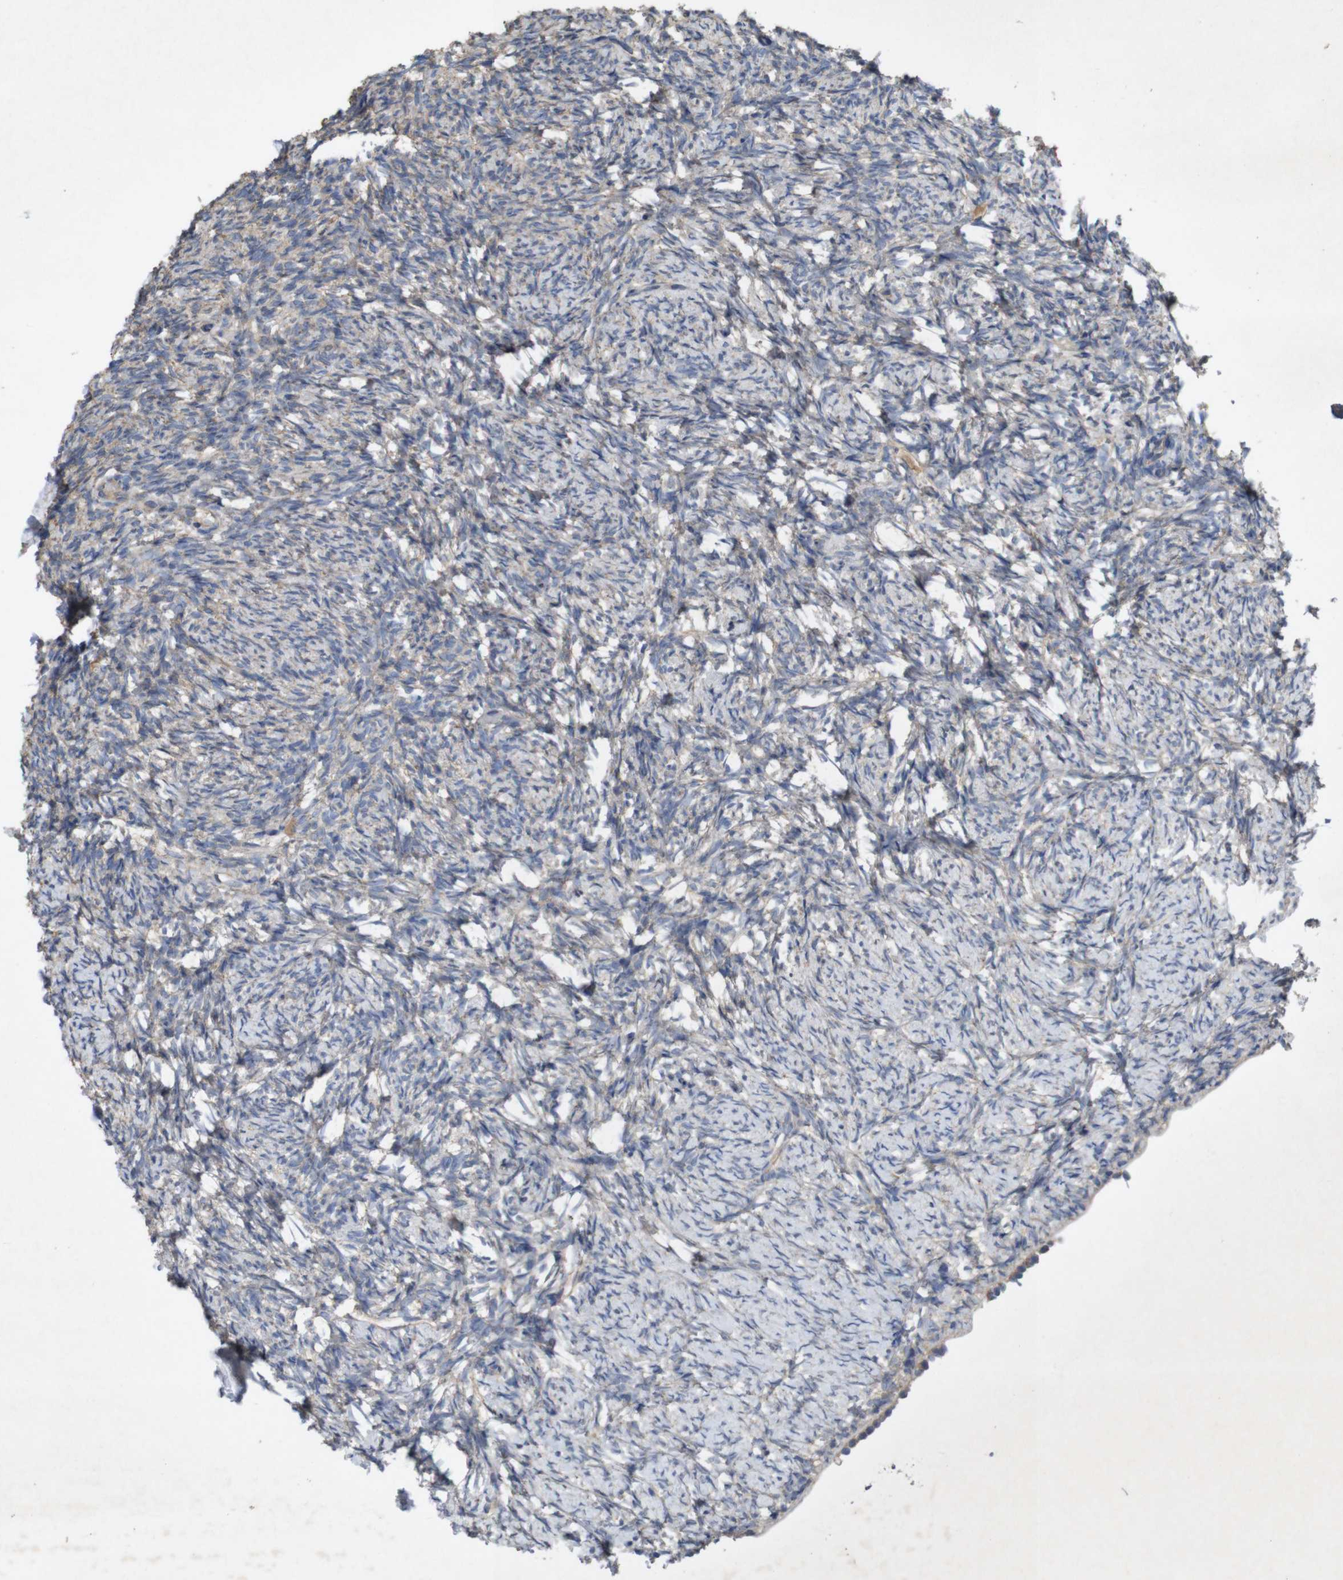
{"staining": {"intensity": "weak", "quantity": "25%-75%", "location": "cytoplasmic/membranous"}, "tissue": "ovary", "cell_type": "Ovarian stroma cells", "image_type": "normal", "snomed": [{"axis": "morphology", "description": "Normal tissue, NOS"}, {"axis": "topography", "description": "Ovary"}], "caption": "Immunohistochemistry (IHC) histopathology image of unremarkable ovary stained for a protein (brown), which exhibits low levels of weak cytoplasmic/membranous positivity in approximately 25%-75% of ovarian stroma cells.", "gene": "KCNS3", "patient": {"sex": "female", "age": 60}}